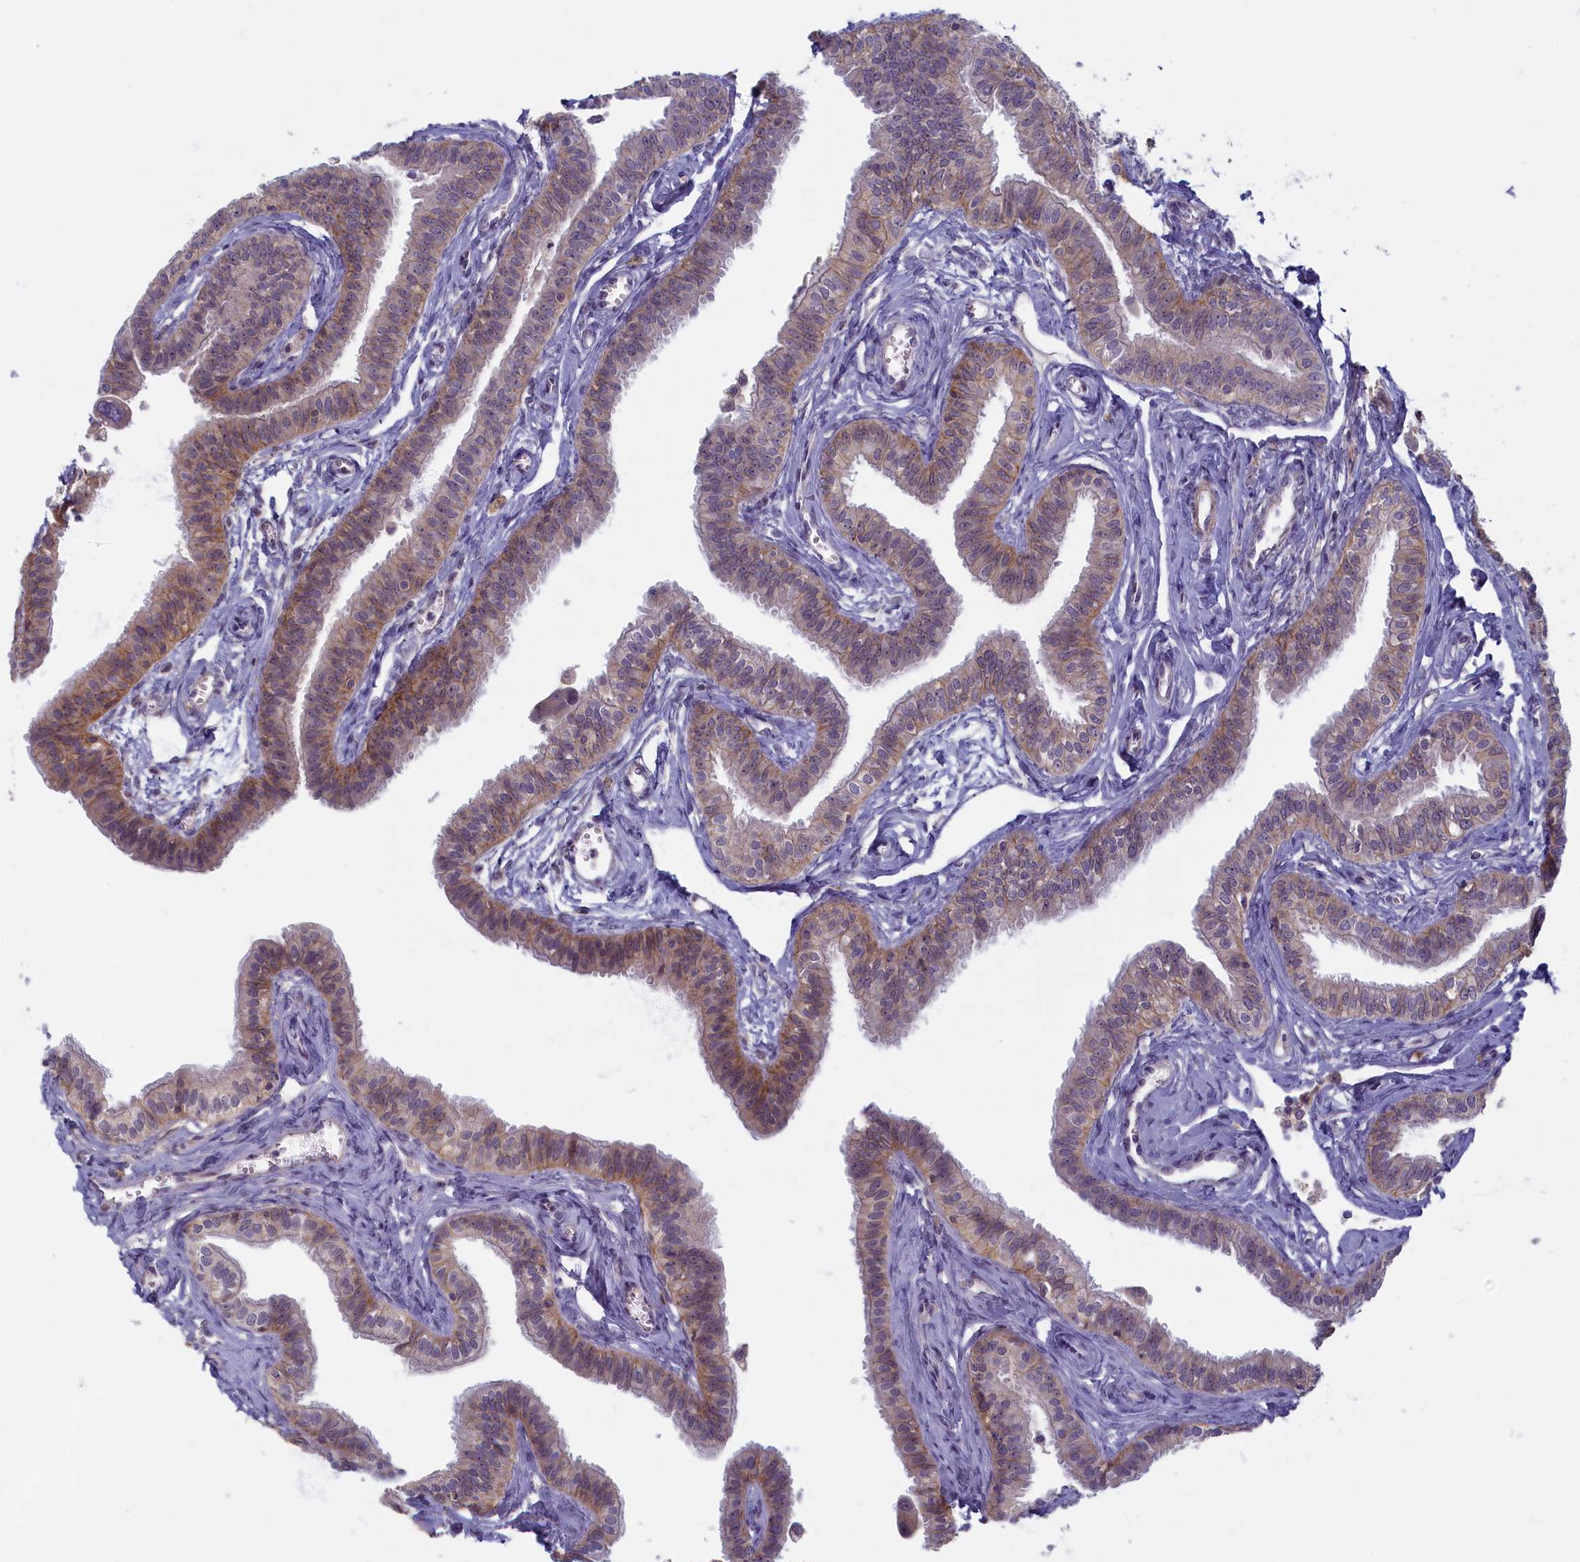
{"staining": {"intensity": "moderate", "quantity": ">75%", "location": "cytoplasmic/membranous"}, "tissue": "fallopian tube", "cell_type": "Glandular cells", "image_type": "normal", "snomed": [{"axis": "morphology", "description": "Normal tissue, NOS"}, {"axis": "morphology", "description": "Carcinoma, NOS"}, {"axis": "topography", "description": "Fallopian tube"}, {"axis": "topography", "description": "Ovary"}], "caption": "DAB immunohistochemical staining of unremarkable fallopian tube exhibits moderate cytoplasmic/membranous protein positivity in approximately >75% of glandular cells. The protein of interest is stained brown, and the nuclei are stained in blue (DAB (3,3'-diaminobenzidine) IHC with brightfield microscopy, high magnification).", "gene": "TRPM4", "patient": {"sex": "female", "age": 59}}